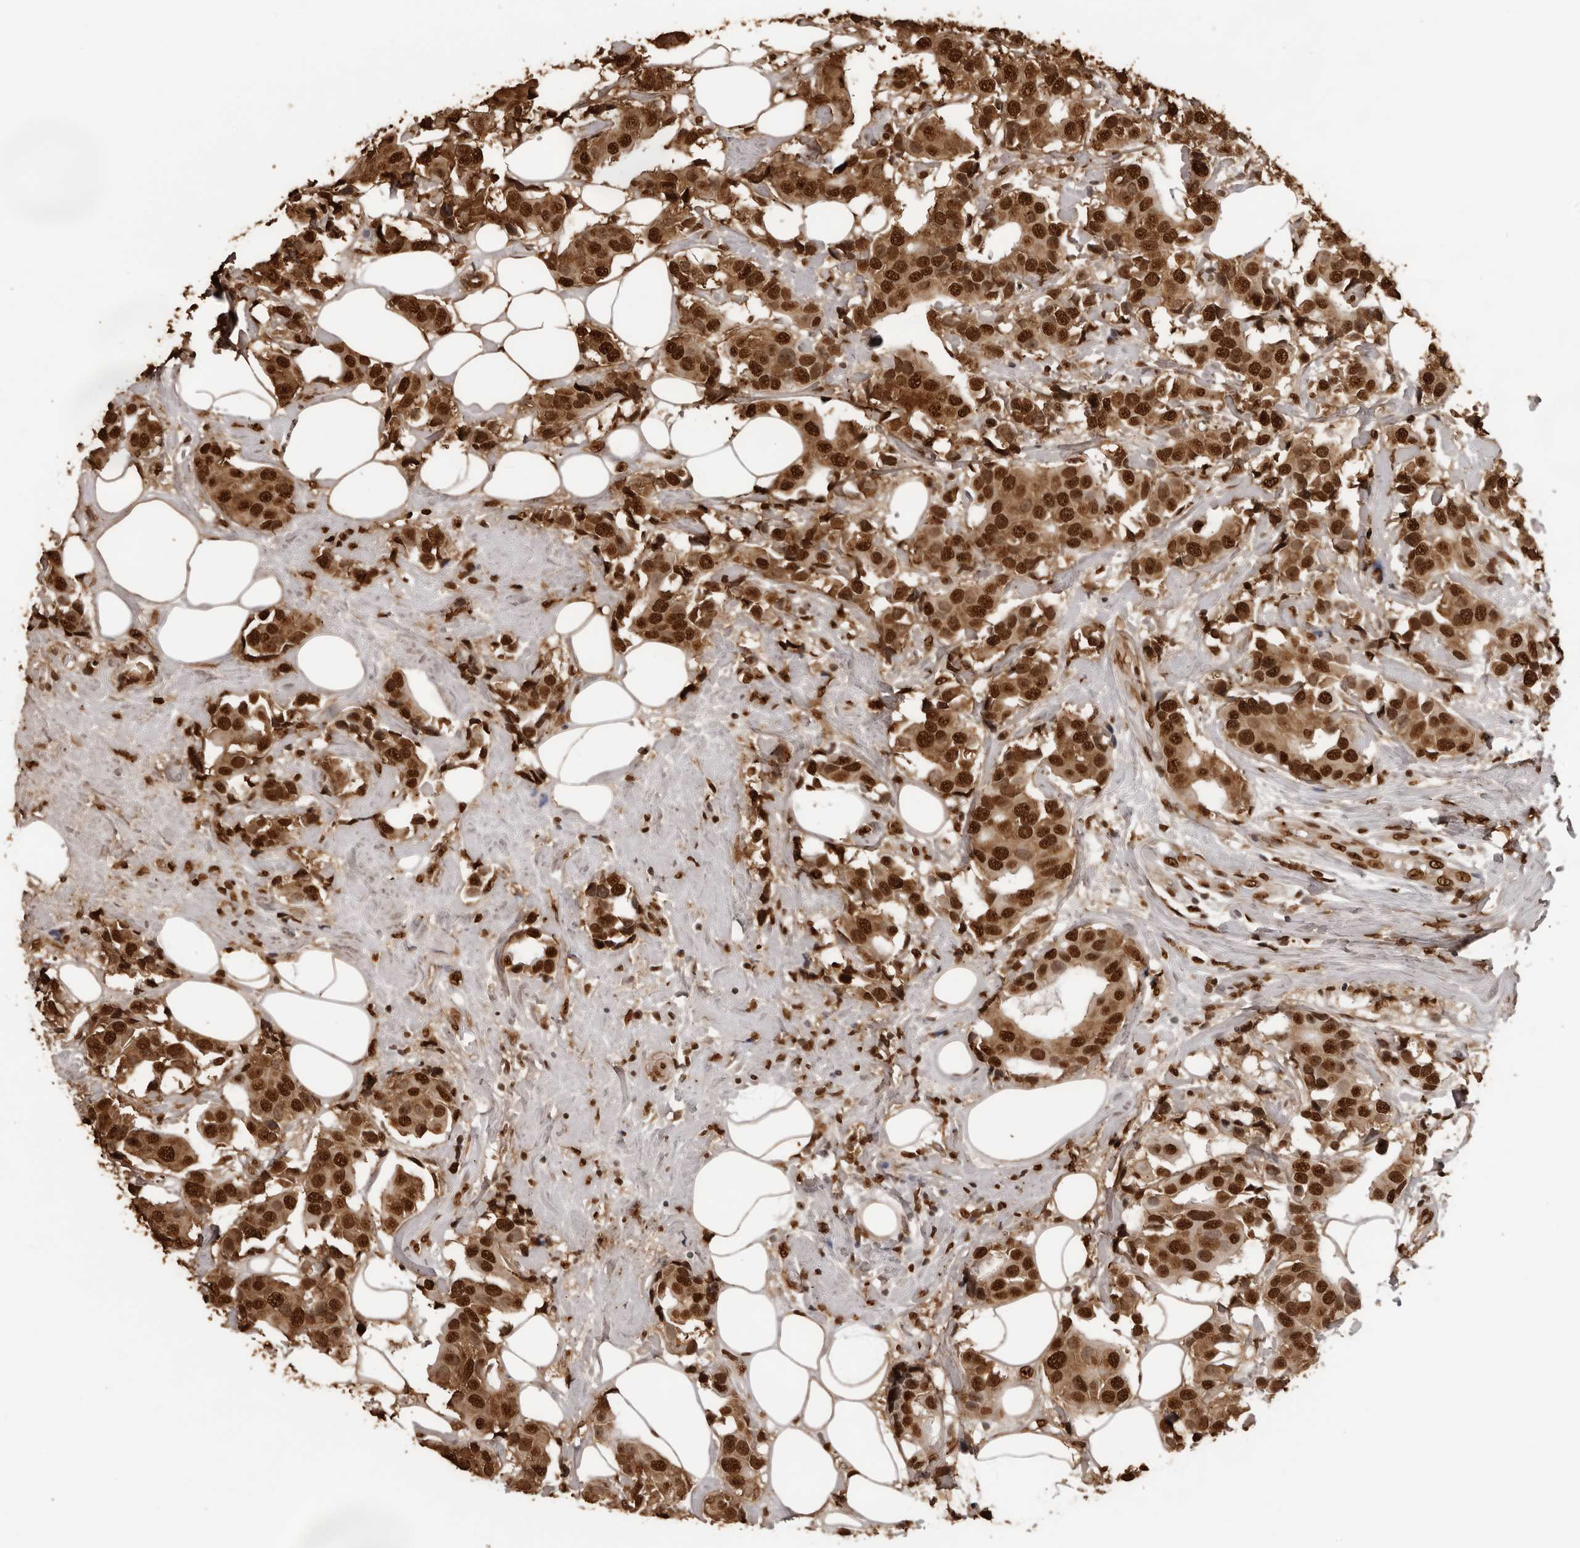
{"staining": {"intensity": "strong", "quantity": ">75%", "location": "cytoplasmic/membranous,nuclear"}, "tissue": "breast cancer", "cell_type": "Tumor cells", "image_type": "cancer", "snomed": [{"axis": "morphology", "description": "Normal tissue, NOS"}, {"axis": "morphology", "description": "Duct carcinoma"}, {"axis": "topography", "description": "Breast"}], "caption": "This is an image of immunohistochemistry (IHC) staining of breast cancer, which shows strong staining in the cytoplasmic/membranous and nuclear of tumor cells.", "gene": "ZFP91", "patient": {"sex": "female", "age": 39}}